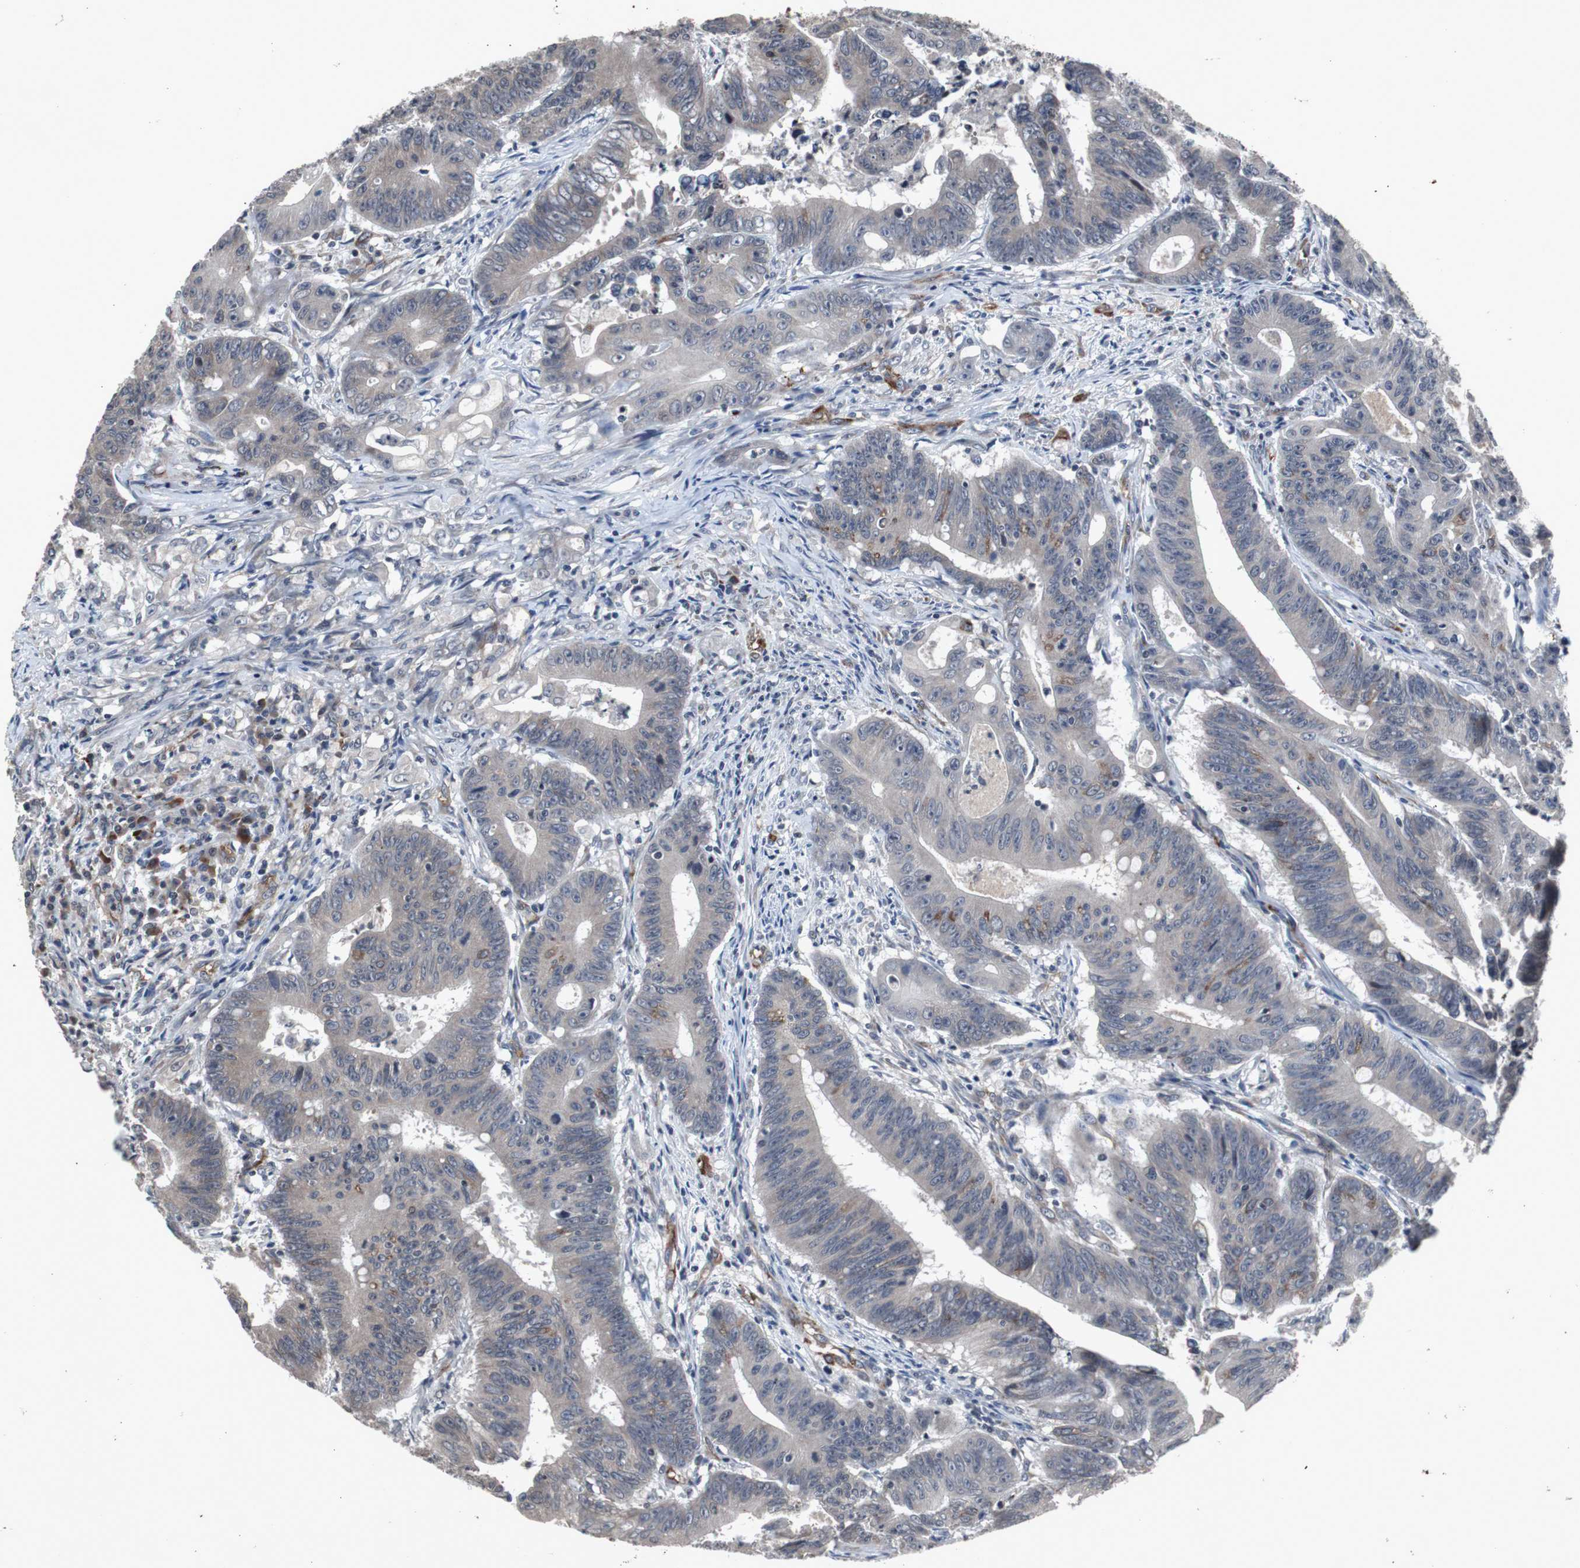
{"staining": {"intensity": "moderate", "quantity": "<25%", "location": "cytoplasmic/membranous"}, "tissue": "colorectal cancer", "cell_type": "Tumor cells", "image_type": "cancer", "snomed": [{"axis": "morphology", "description": "Adenocarcinoma, NOS"}, {"axis": "topography", "description": "Colon"}], "caption": "Protein positivity by IHC demonstrates moderate cytoplasmic/membranous positivity in approximately <25% of tumor cells in colorectal cancer (adenocarcinoma). Nuclei are stained in blue.", "gene": "CRADD", "patient": {"sex": "male", "age": 45}}